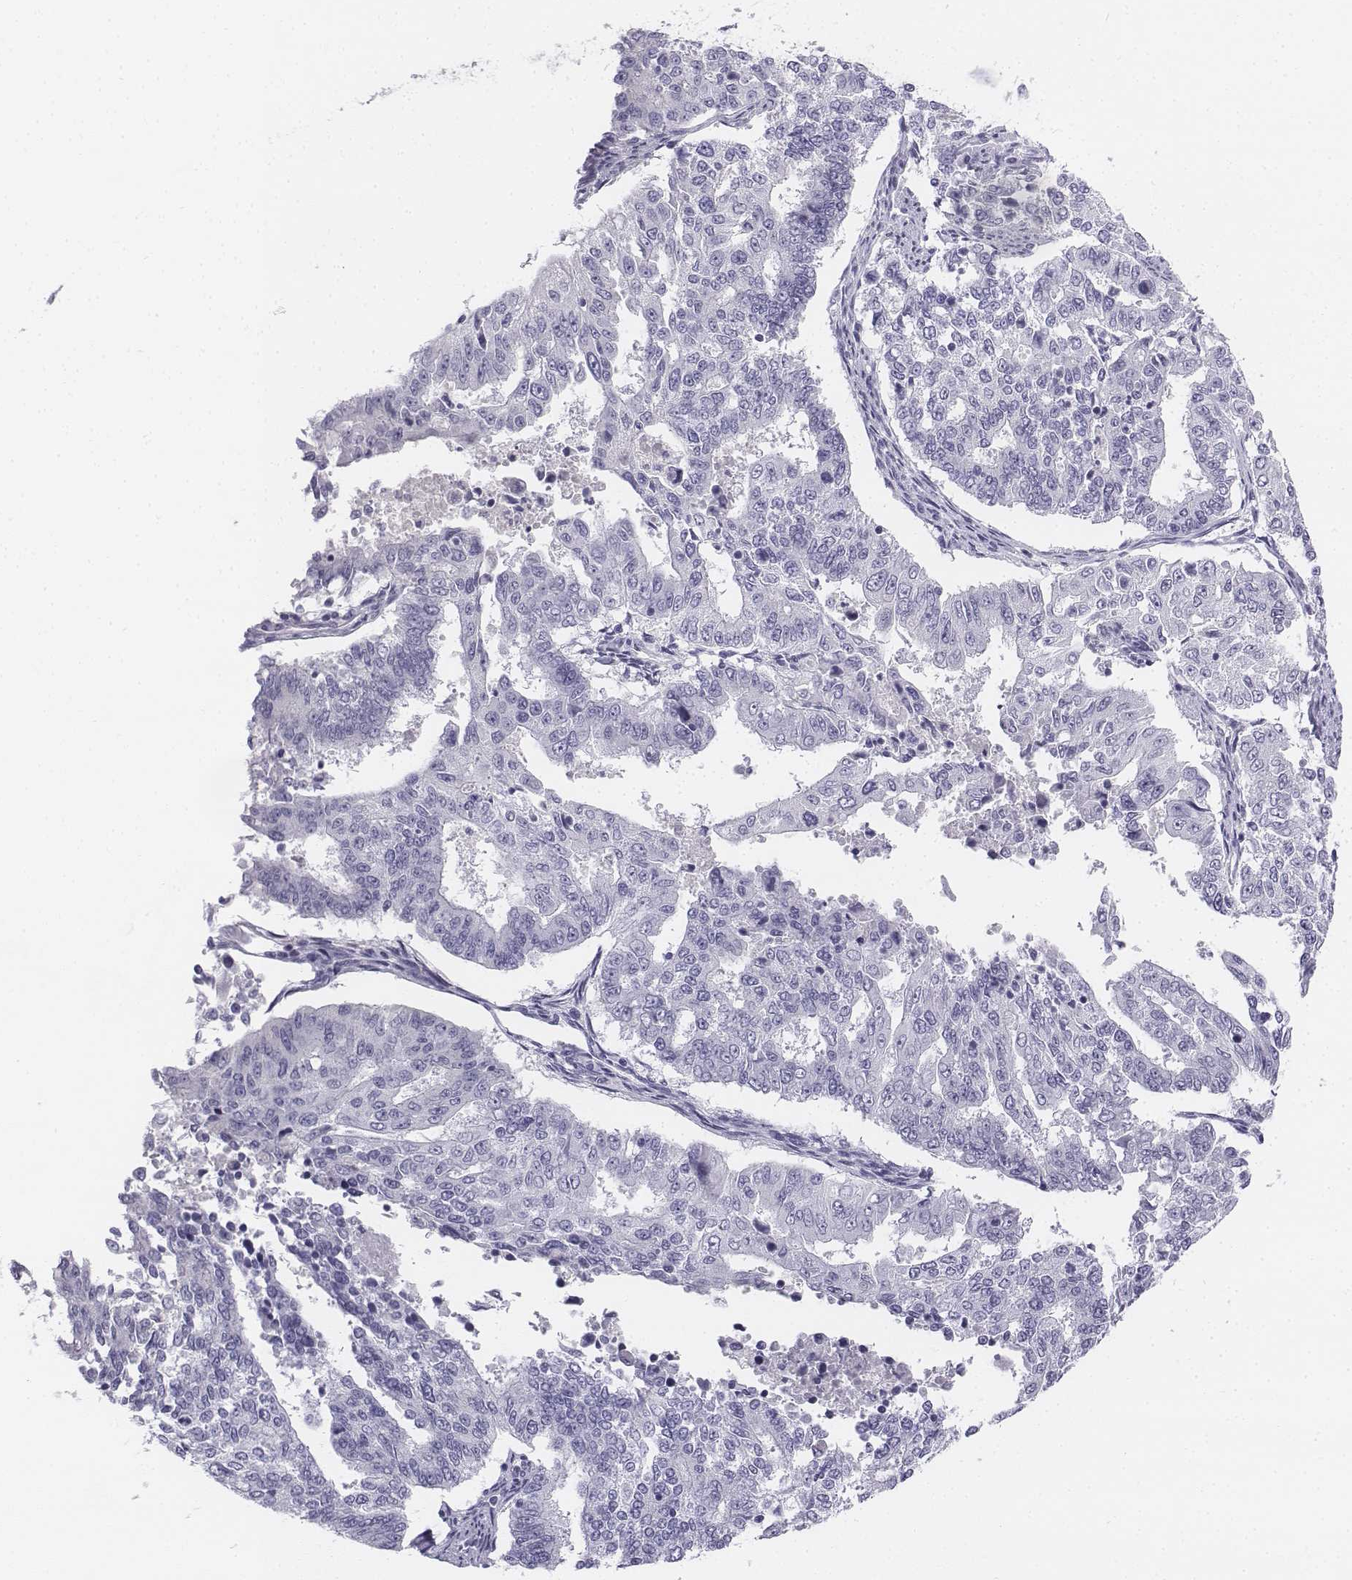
{"staining": {"intensity": "negative", "quantity": "none", "location": "none"}, "tissue": "endometrial cancer", "cell_type": "Tumor cells", "image_type": "cancer", "snomed": [{"axis": "morphology", "description": "Adenocarcinoma, NOS"}, {"axis": "topography", "description": "Uterus"}], "caption": "Micrograph shows no protein expression in tumor cells of endometrial cancer tissue. (Immunohistochemistry (ihc), brightfield microscopy, high magnification).", "gene": "UCN2", "patient": {"sex": "female", "age": 59}}